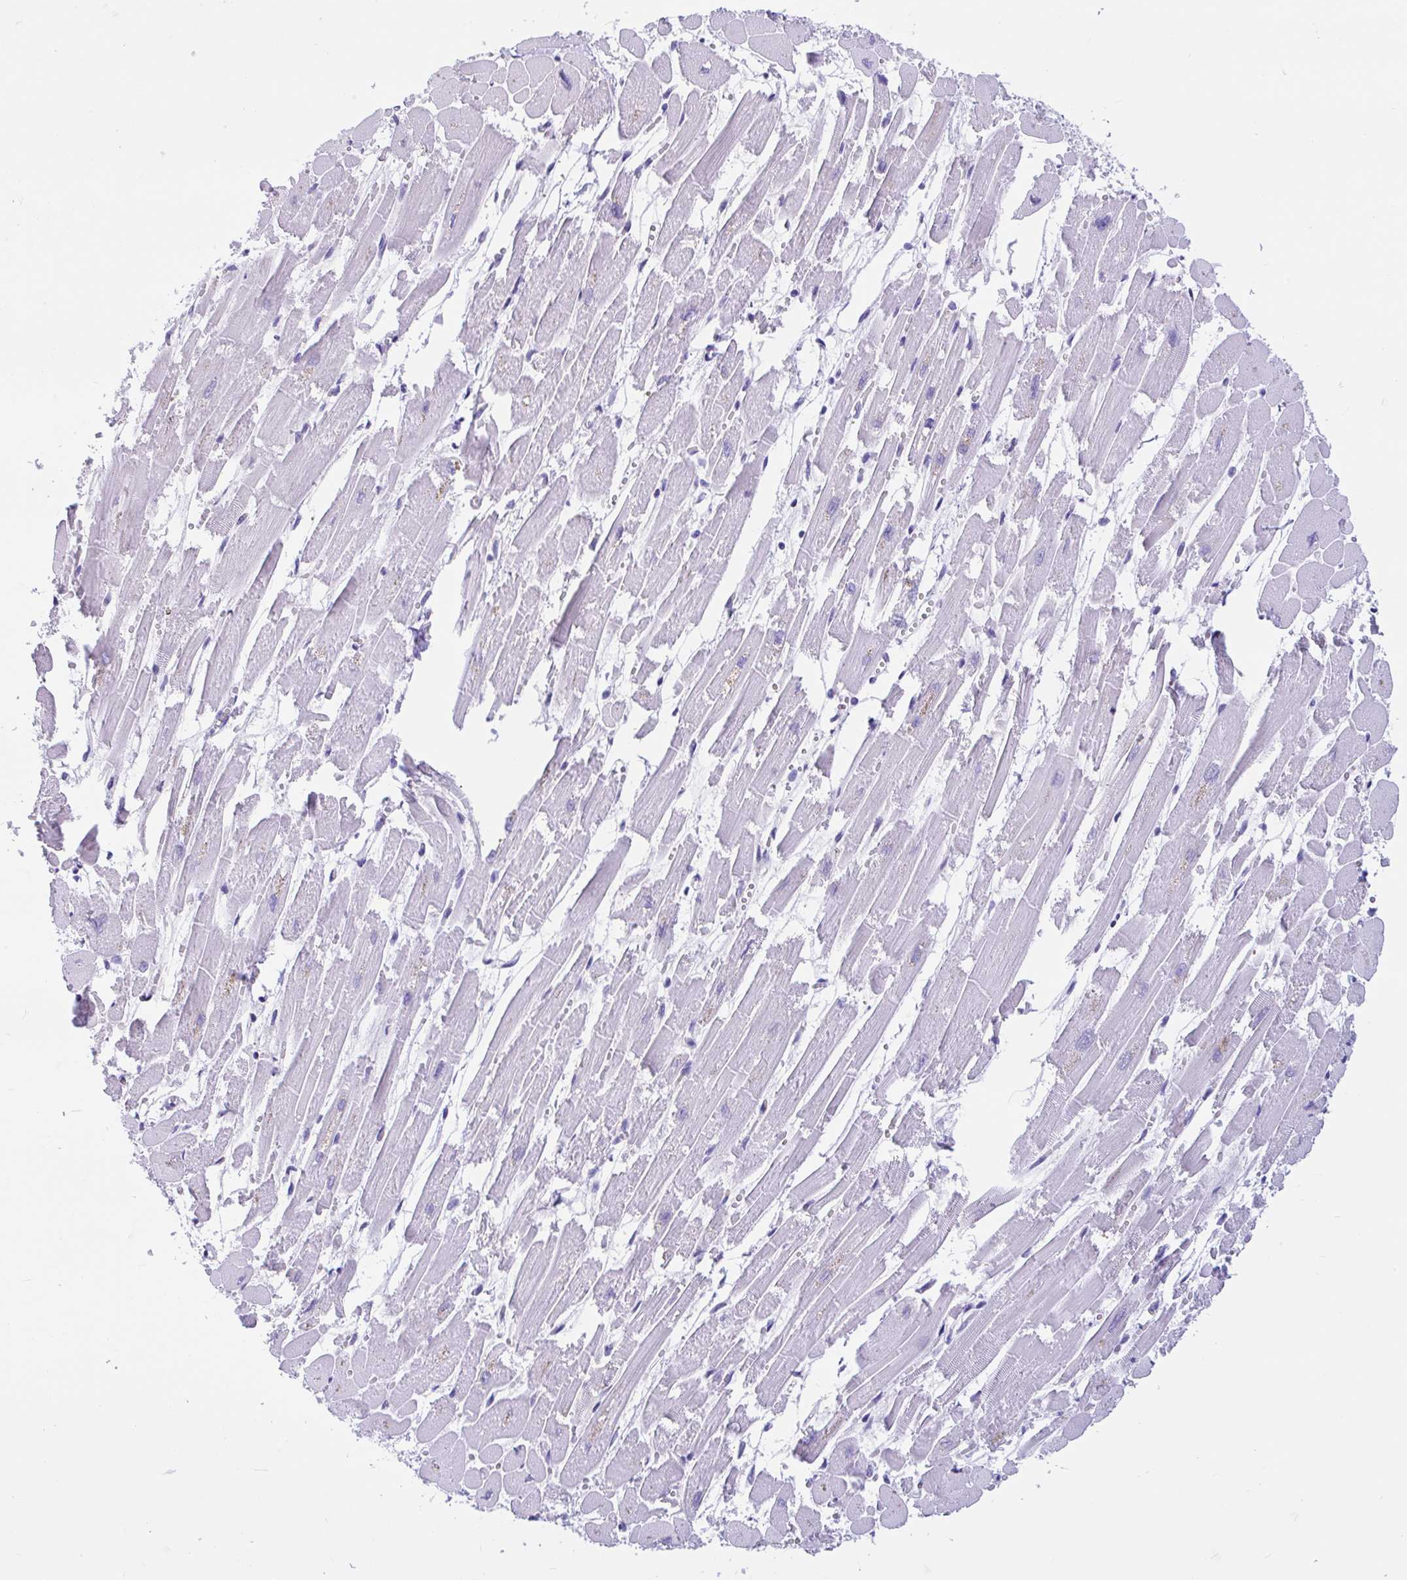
{"staining": {"intensity": "negative", "quantity": "none", "location": "none"}, "tissue": "heart muscle", "cell_type": "Cardiomyocytes", "image_type": "normal", "snomed": [{"axis": "morphology", "description": "Normal tissue, NOS"}, {"axis": "topography", "description": "Heart"}], "caption": "DAB (3,3'-diaminobenzidine) immunohistochemical staining of normal heart muscle displays no significant expression in cardiomyocytes.", "gene": "ZNF319", "patient": {"sex": "female", "age": 52}}